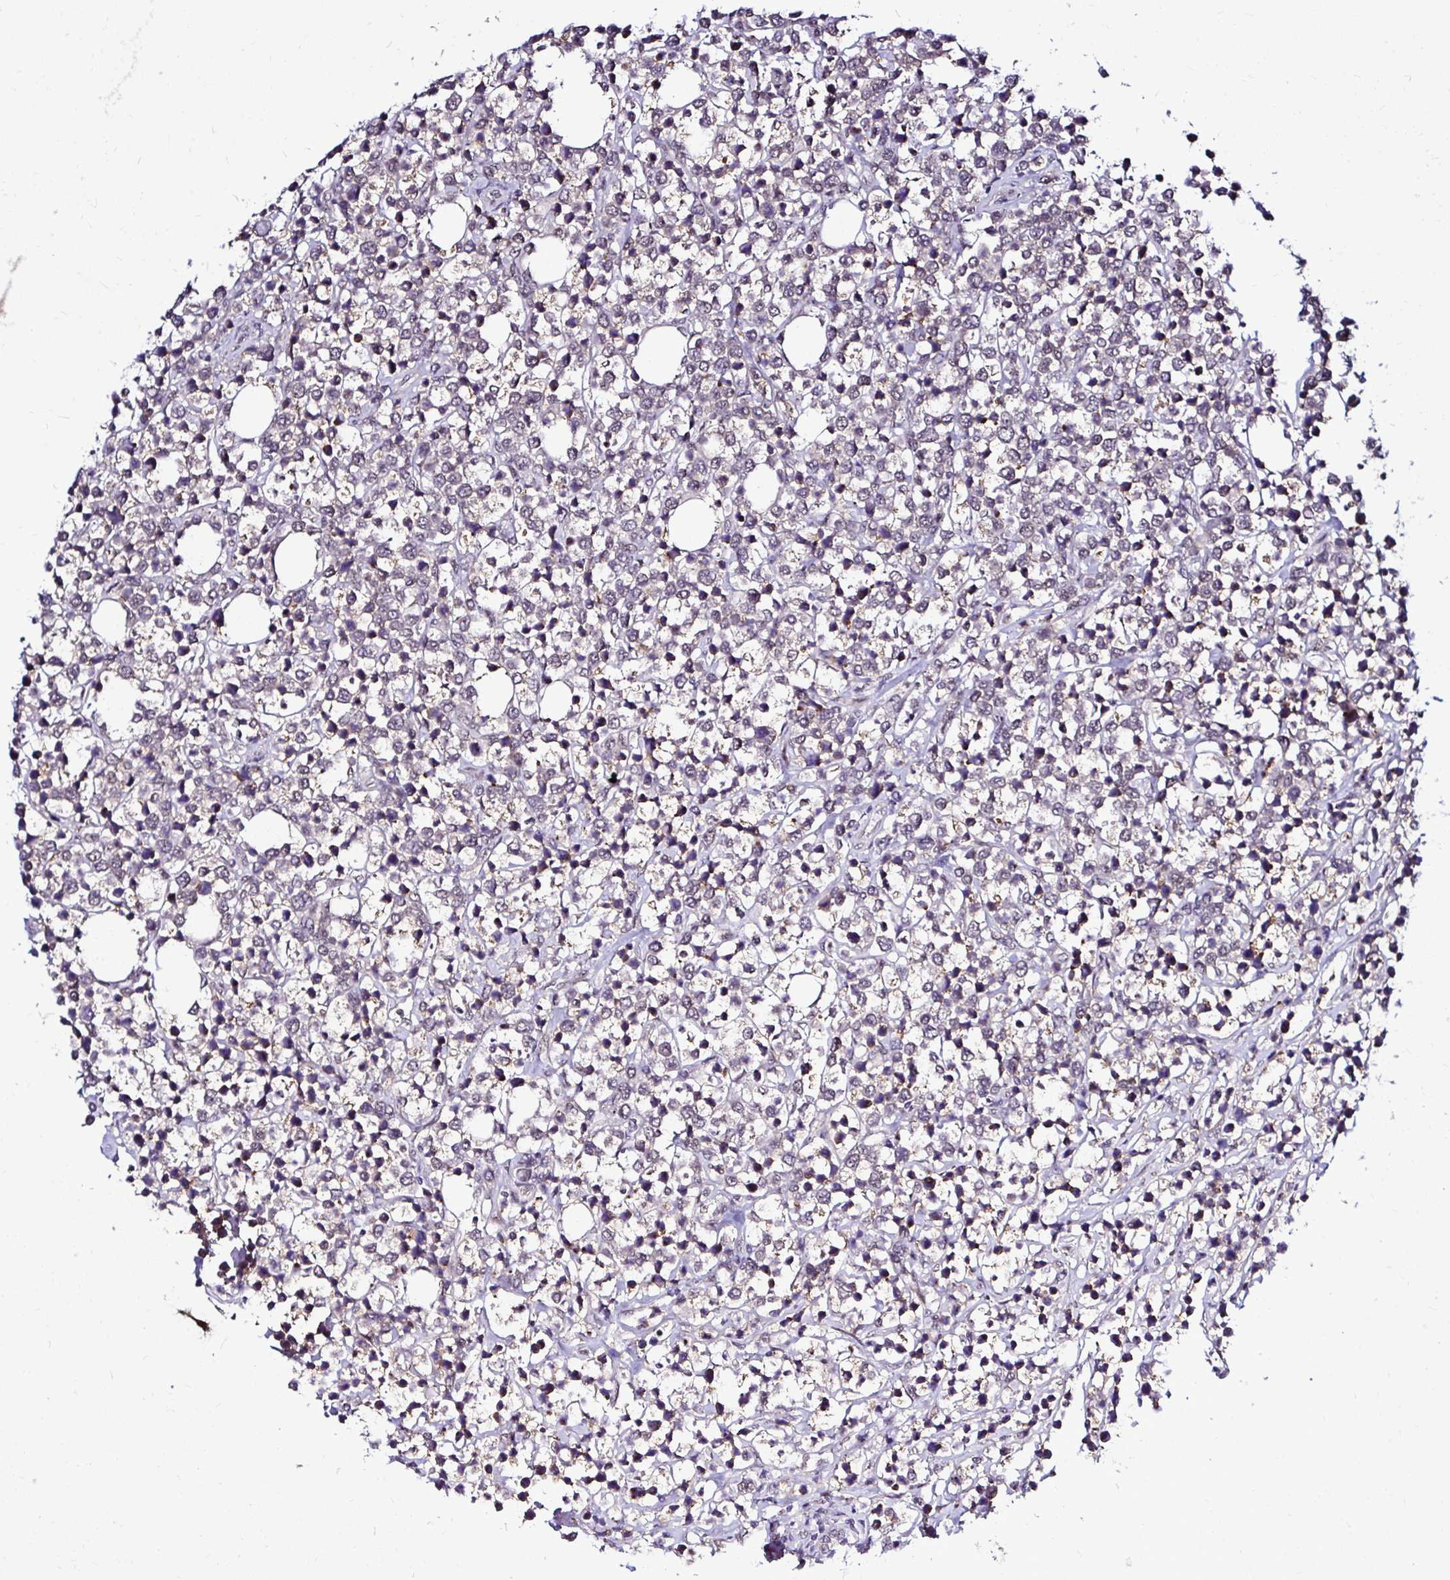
{"staining": {"intensity": "weak", "quantity": "<25%", "location": "nuclear"}, "tissue": "lymphoma", "cell_type": "Tumor cells", "image_type": "cancer", "snomed": [{"axis": "morphology", "description": "Malignant lymphoma, non-Hodgkin's type, Low grade"}, {"axis": "topography", "description": "Lymph node"}], "caption": "Immunohistochemistry of low-grade malignant lymphoma, non-Hodgkin's type shows no staining in tumor cells. Nuclei are stained in blue.", "gene": "PSMD3", "patient": {"sex": "male", "age": 60}}